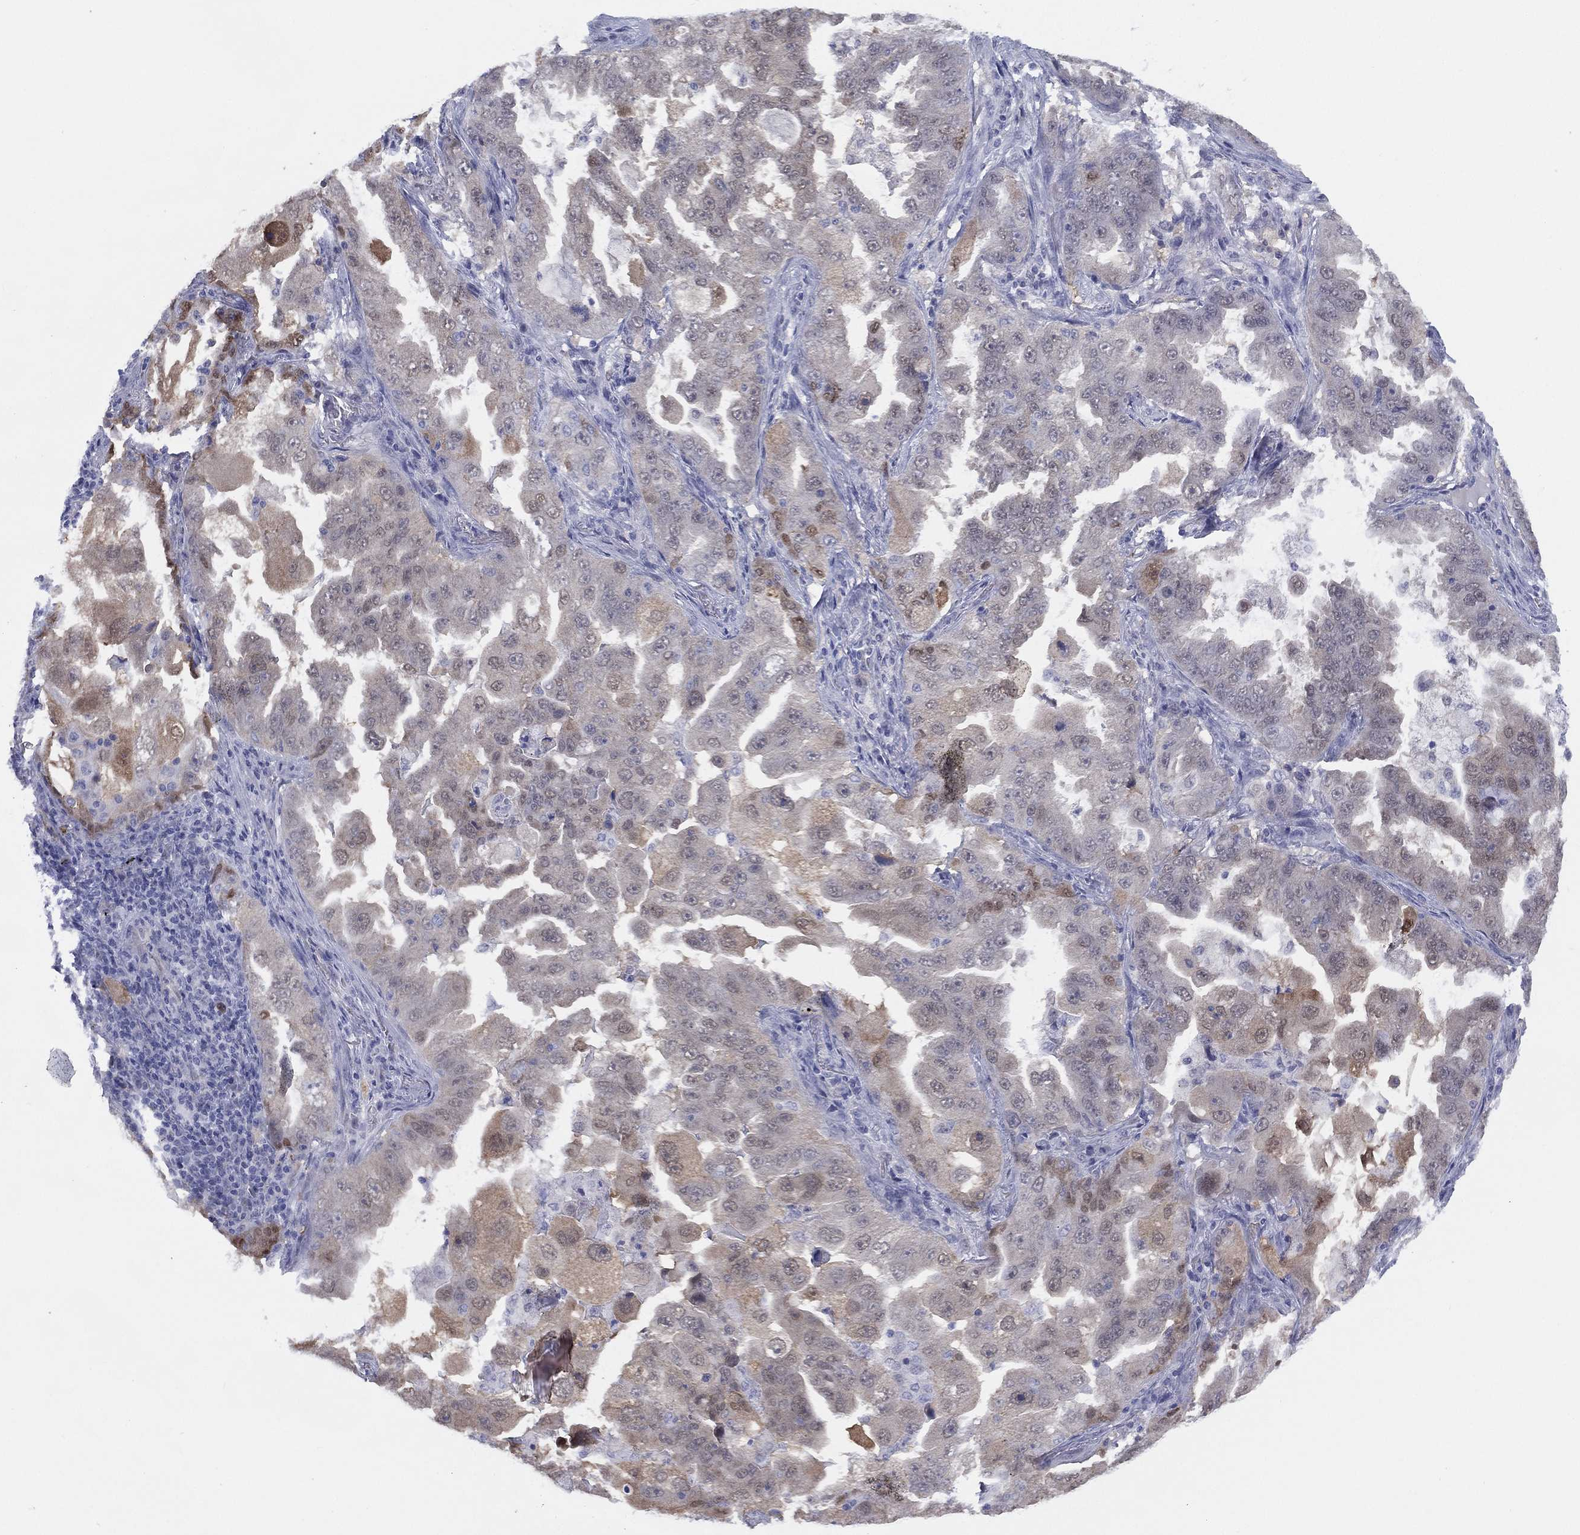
{"staining": {"intensity": "weak", "quantity": "<25%", "location": "cytoplasmic/membranous"}, "tissue": "lung cancer", "cell_type": "Tumor cells", "image_type": "cancer", "snomed": [{"axis": "morphology", "description": "Adenocarcinoma, NOS"}, {"axis": "topography", "description": "Lung"}], "caption": "The immunohistochemistry photomicrograph has no significant expression in tumor cells of lung cancer (adenocarcinoma) tissue.", "gene": "DDAH1", "patient": {"sex": "female", "age": 61}}